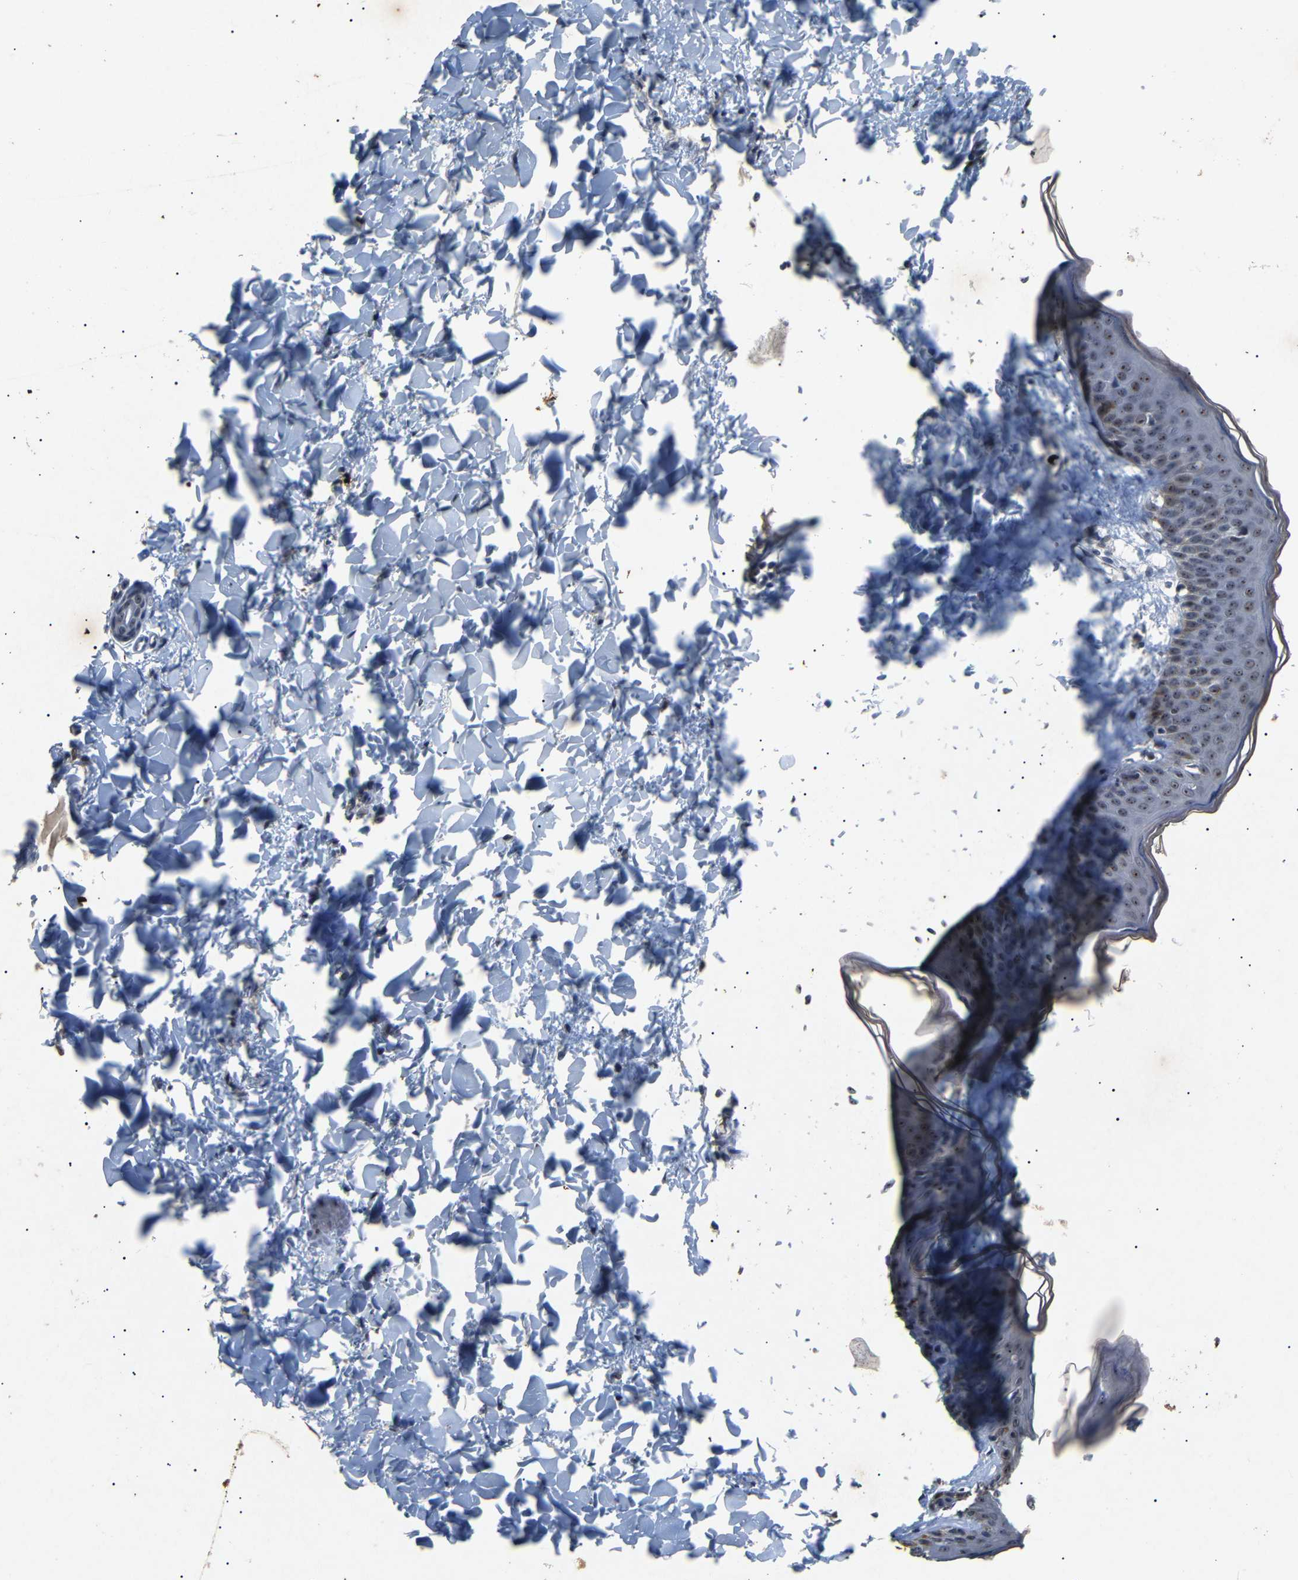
{"staining": {"intensity": "negative", "quantity": "none", "location": "none"}, "tissue": "skin", "cell_type": "Fibroblasts", "image_type": "normal", "snomed": [{"axis": "morphology", "description": "Normal tissue, NOS"}, {"axis": "topography", "description": "Skin"}], "caption": "High power microscopy micrograph of an immunohistochemistry image of normal skin, revealing no significant staining in fibroblasts. Brightfield microscopy of immunohistochemistry stained with DAB (brown) and hematoxylin (blue), captured at high magnification.", "gene": "PARN", "patient": {"sex": "female", "age": 17}}